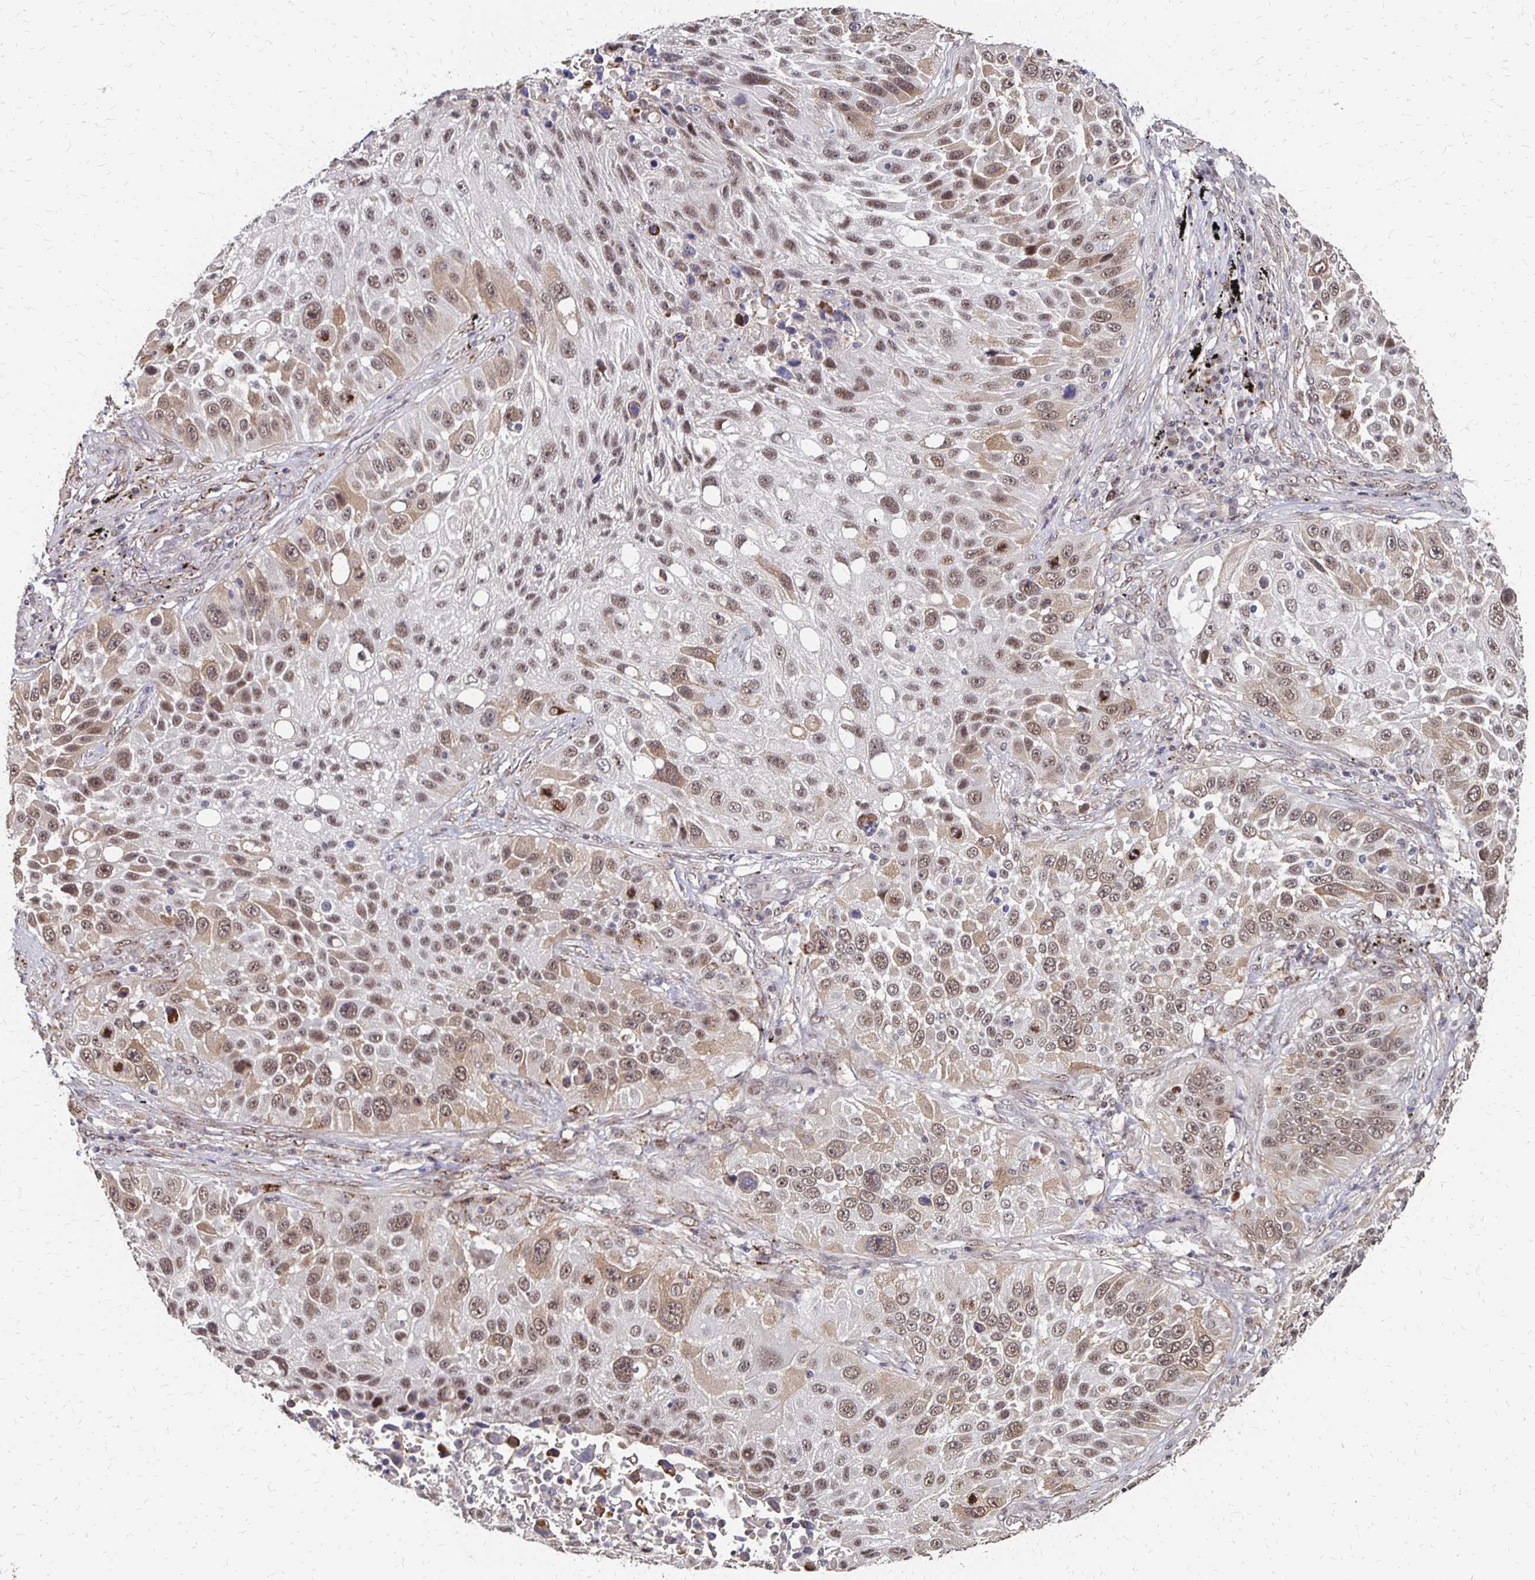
{"staining": {"intensity": "moderate", "quantity": ">75%", "location": "cytoplasmic/membranous,nuclear"}, "tissue": "lung cancer", "cell_type": "Tumor cells", "image_type": "cancer", "snomed": [{"axis": "morphology", "description": "Normal morphology"}, {"axis": "morphology", "description": "Squamous cell carcinoma, NOS"}, {"axis": "topography", "description": "Lymph node"}, {"axis": "topography", "description": "Lung"}], "caption": "Protein staining of squamous cell carcinoma (lung) tissue shows moderate cytoplasmic/membranous and nuclear positivity in about >75% of tumor cells.", "gene": "CLASRP", "patient": {"sex": "male", "age": 67}}